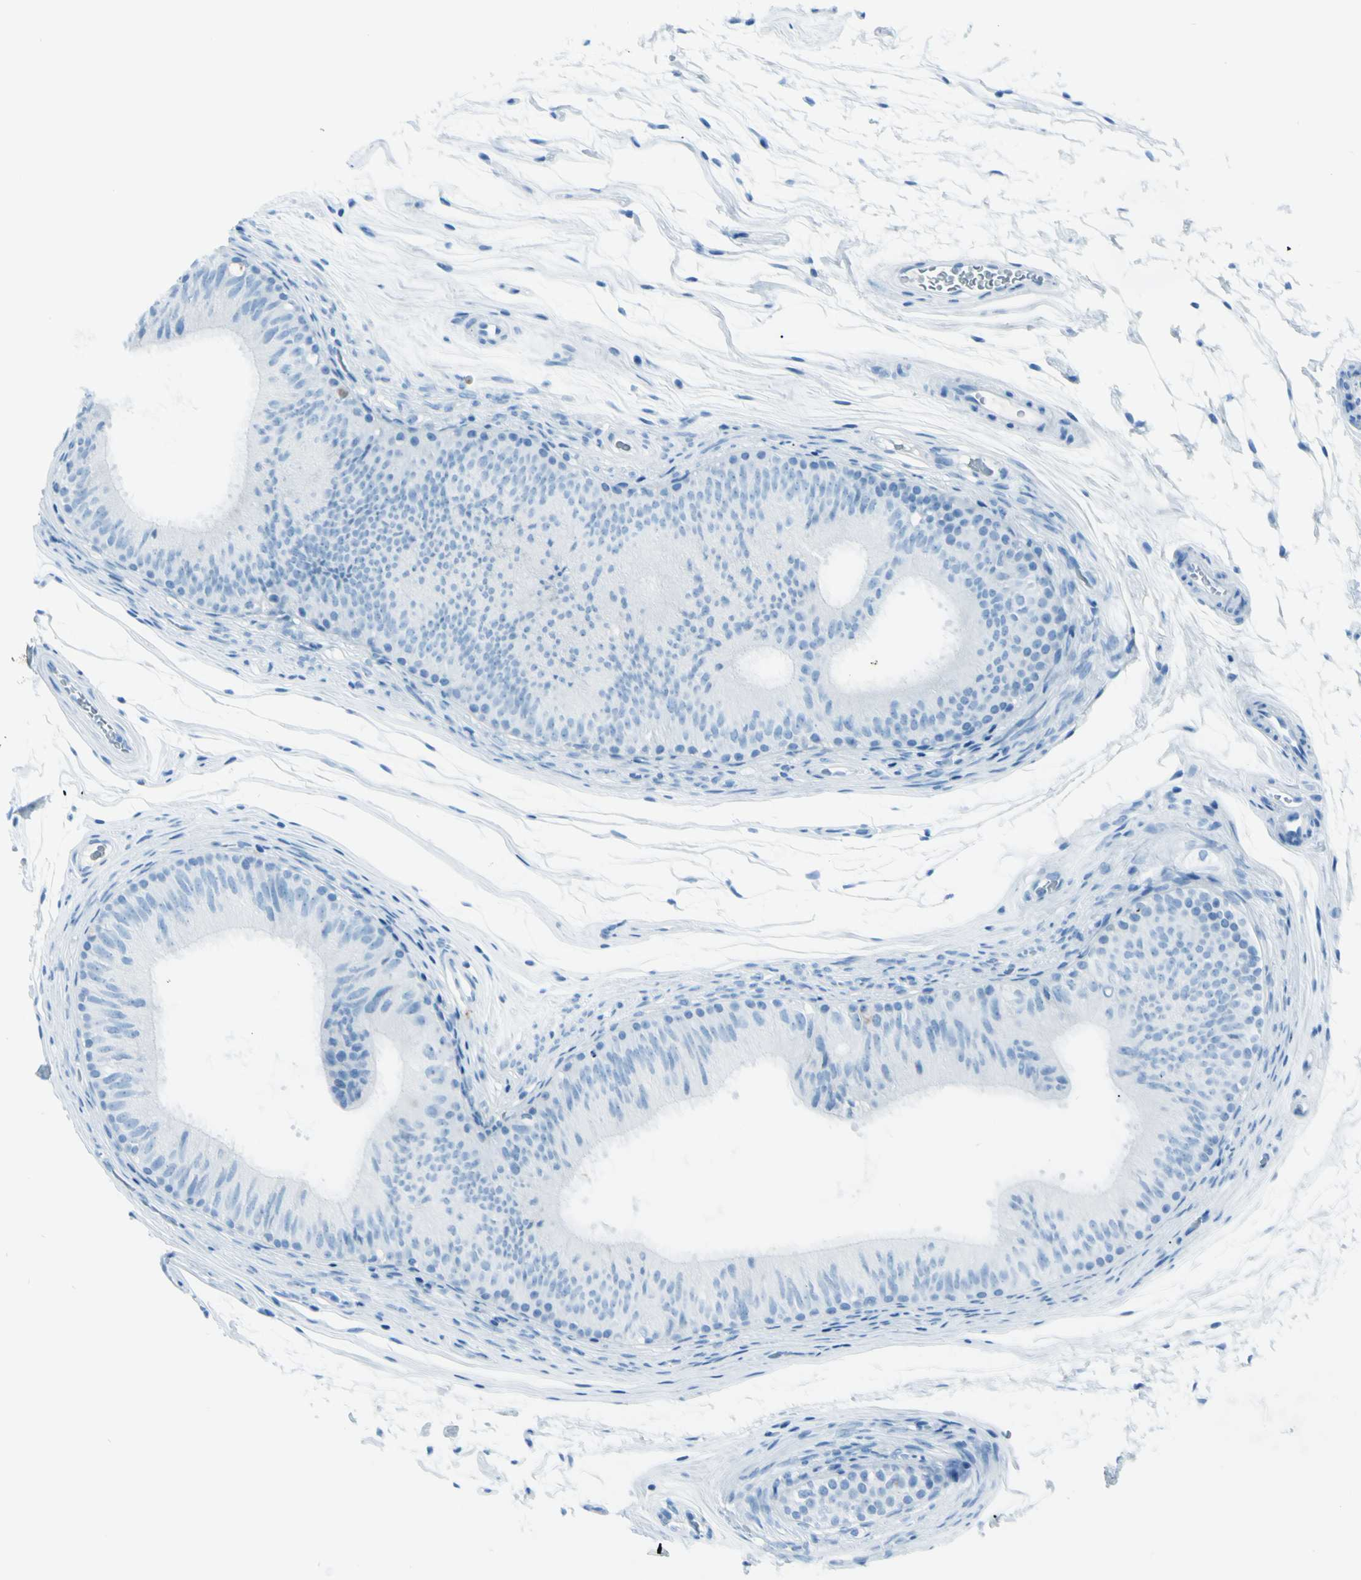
{"staining": {"intensity": "negative", "quantity": "none", "location": "none"}, "tissue": "epididymis", "cell_type": "Glandular cells", "image_type": "normal", "snomed": [{"axis": "morphology", "description": "Normal tissue, NOS"}, {"axis": "topography", "description": "Epididymis"}], "caption": "Glandular cells show no significant positivity in benign epididymis.", "gene": "AFP", "patient": {"sex": "male", "age": 36}}